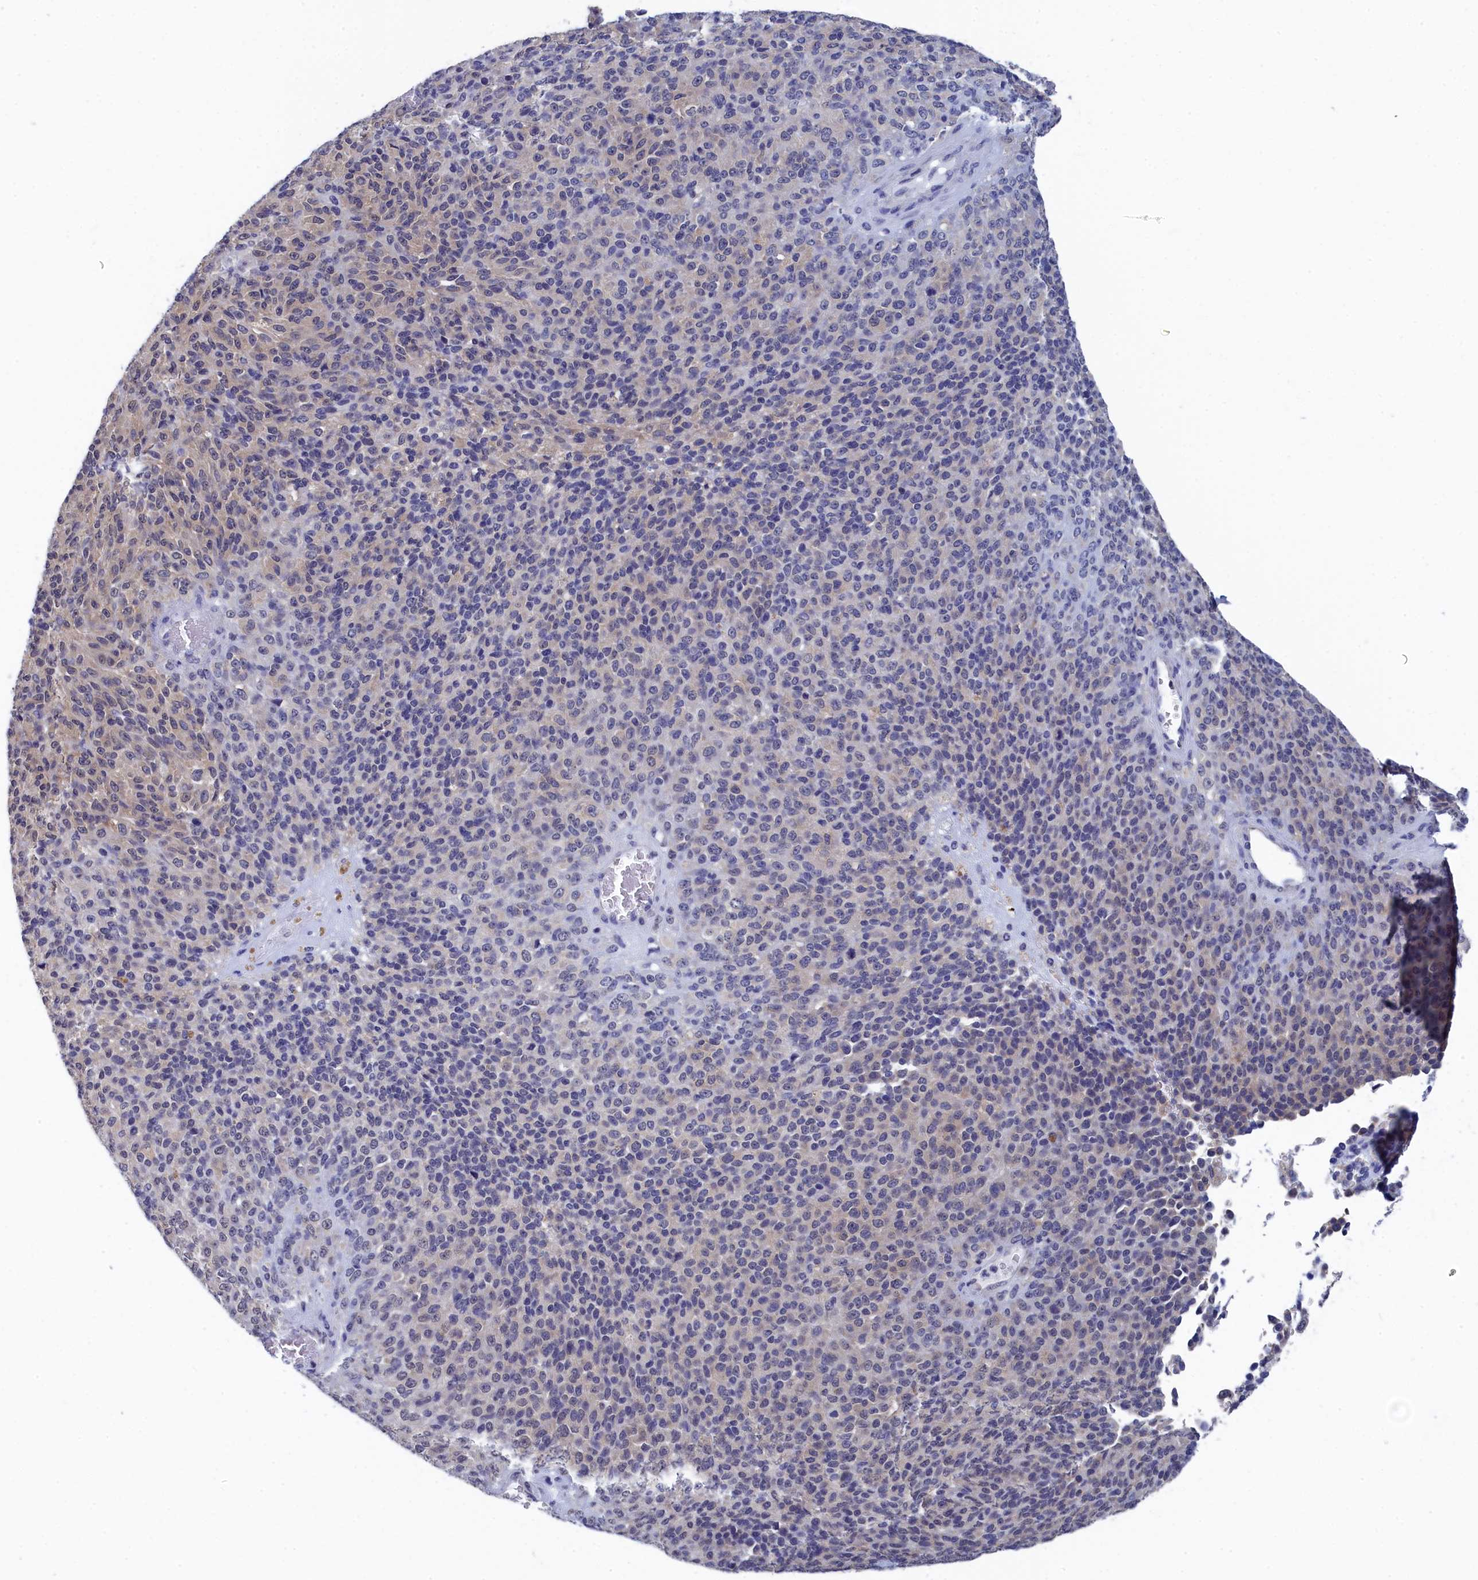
{"staining": {"intensity": "negative", "quantity": "none", "location": "none"}, "tissue": "melanoma", "cell_type": "Tumor cells", "image_type": "cancer", "snomed": [{"axis": "morphology", "description": "Malignant melanoma, Metastatic site"}, {"axis": "topography", "description": "Brain"}], "caption": "Immunohistochemical staining of melanoma exhibits no significant expression in tumor cells.", "gene": "PGP", "patient": {"sex": "female", "age": 56}}